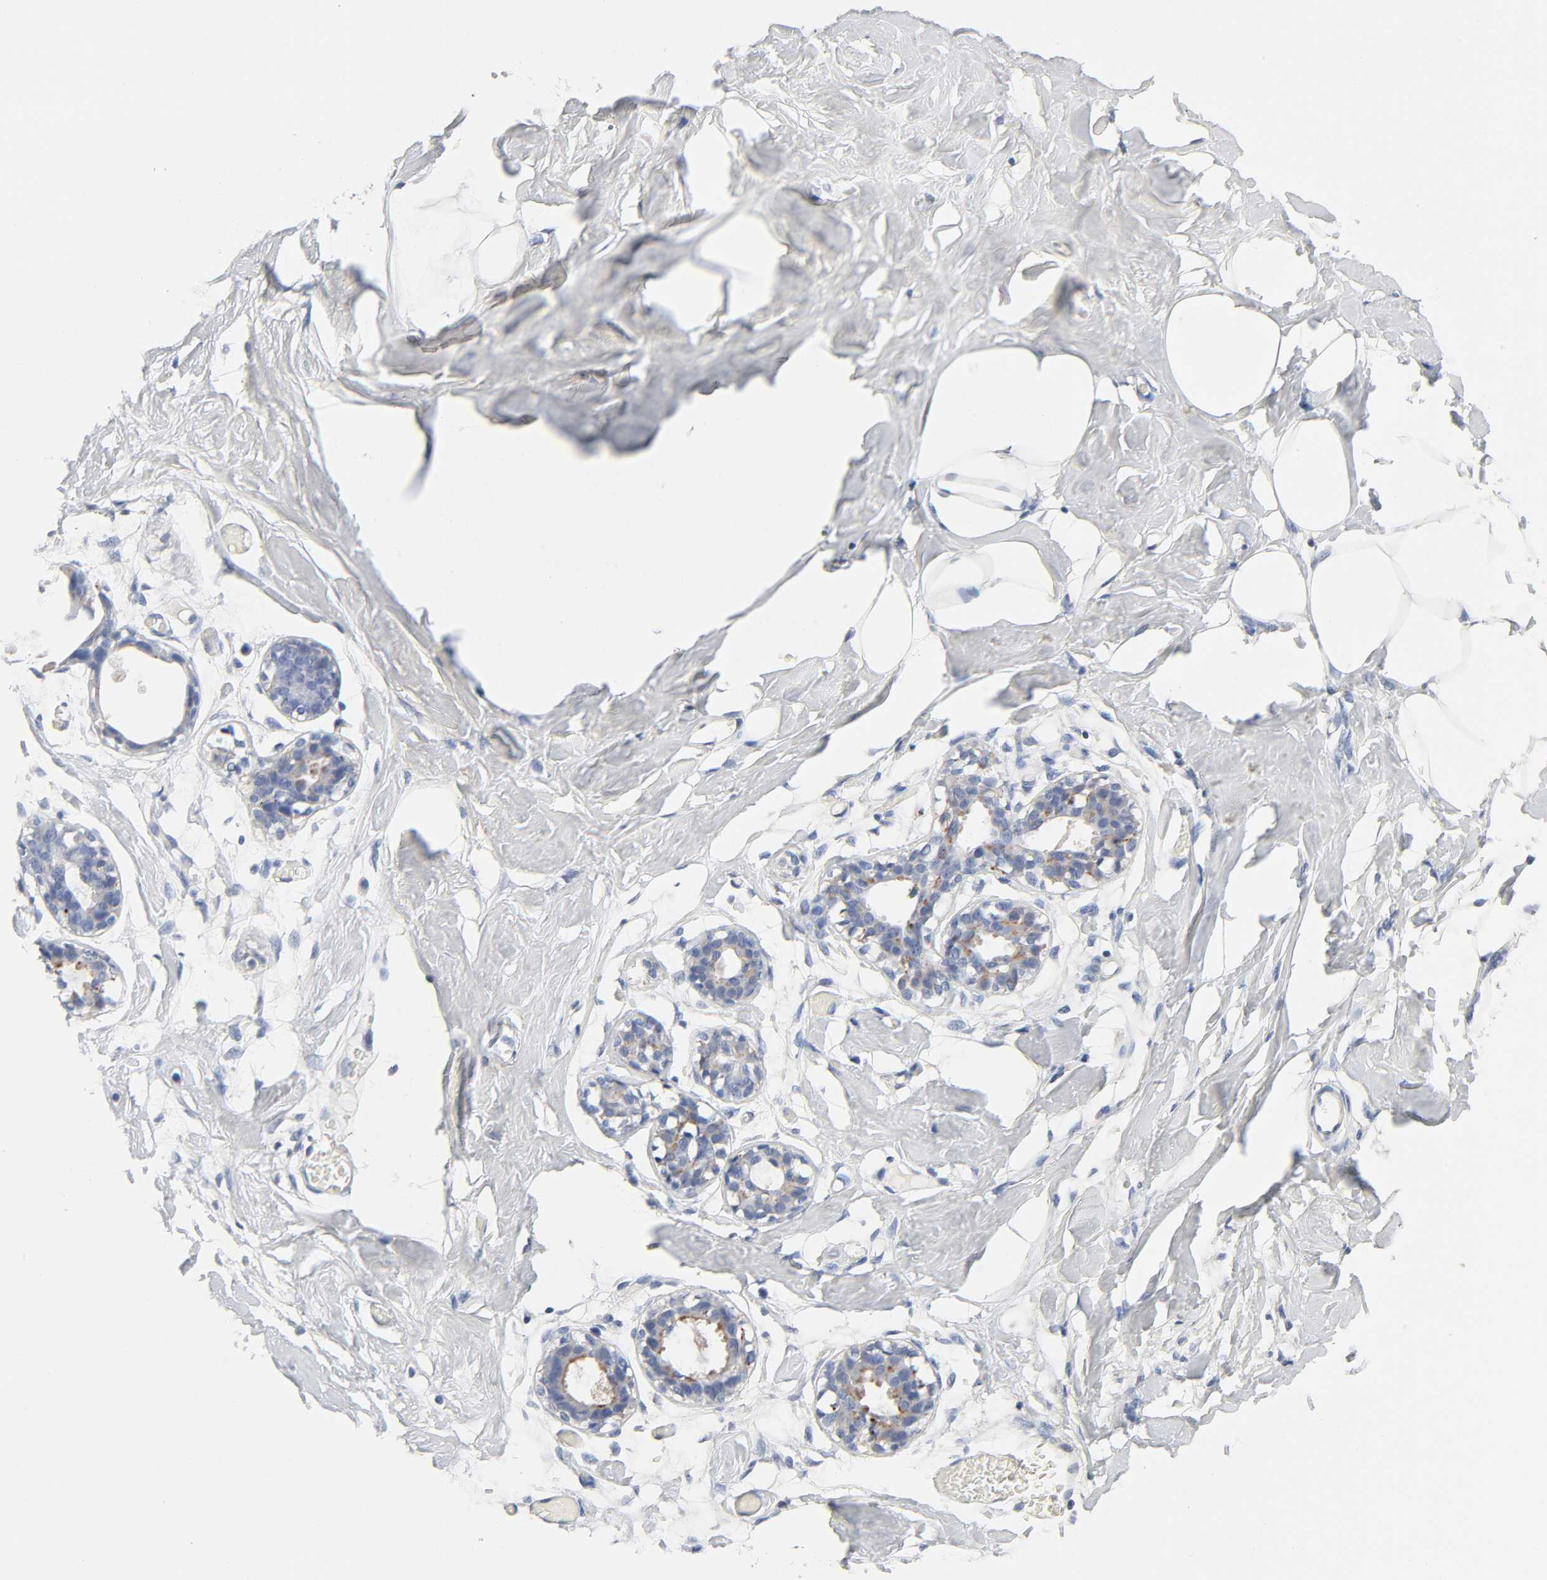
{"staining": {"intensity": "negative", "quantity": "none", "location": "none"}, "tissue": "breast", "cell_type": "Adipocytes", "image_type": "normal", "snomed": [{"axis": "morphology", "description": "Normal tissue, NOS"}, {"axis": "topography", "description": "Breast"}, {"axis": "topography", "description": "Adipose tissue"}], "caption": "Breast was stained to show a protein in brown. There is no significant positivity in adipocytes. (DAB (3,3'-diaminobenzidine) immunohistochemistry visualized using brightfield microscopy, high magnification).", "gene": "PLP1", "patient": {"sex": "female", "age": 25}}